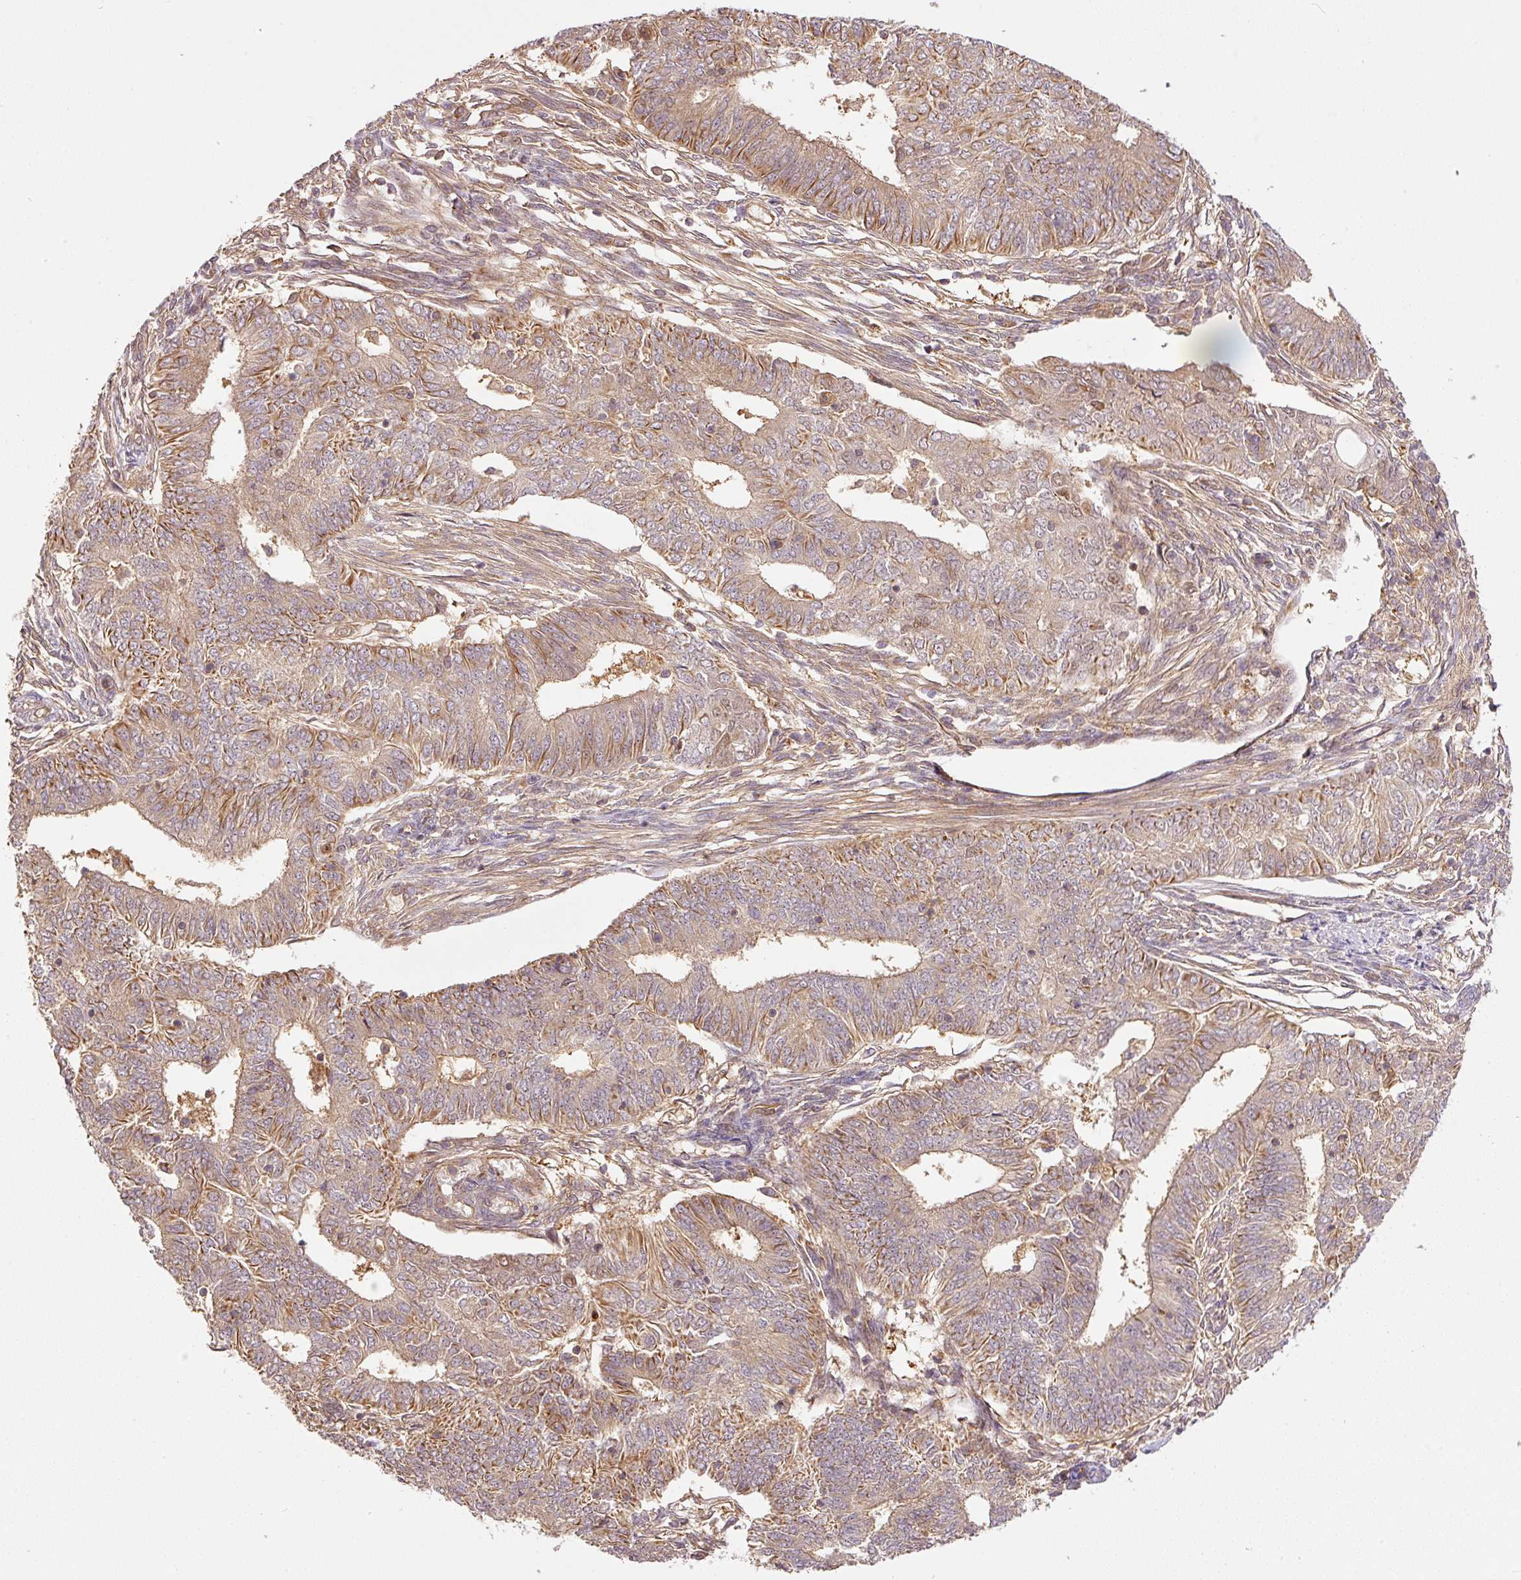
{"staining": {"intensity": "moderate", "quantity": ">75%", "location": "cytoplasmic/membranous"}, "tissue": "endometrial cancer", "cell_type": "Tumor cells", "image_type": "cancer", "snomed": [{"axis": "morphology", "description": "Adenocarcinoma, NOS"}, {"axis": "topography", "description": "Endometrium"}], "caption": "IHC (DAB (3,3'-diaminobenzidine)) staining of endometrial adenocarcinoma reveals moderate cytoplasmic/membranous protein staining in about >75% of tumor cells. The staining was performed using DAB, with brown indicating positive protein expression. Nuclei are stained blue with hematoxylin.", "gene": "PCK2", "patient": {"sex": "female", "age": 62}}